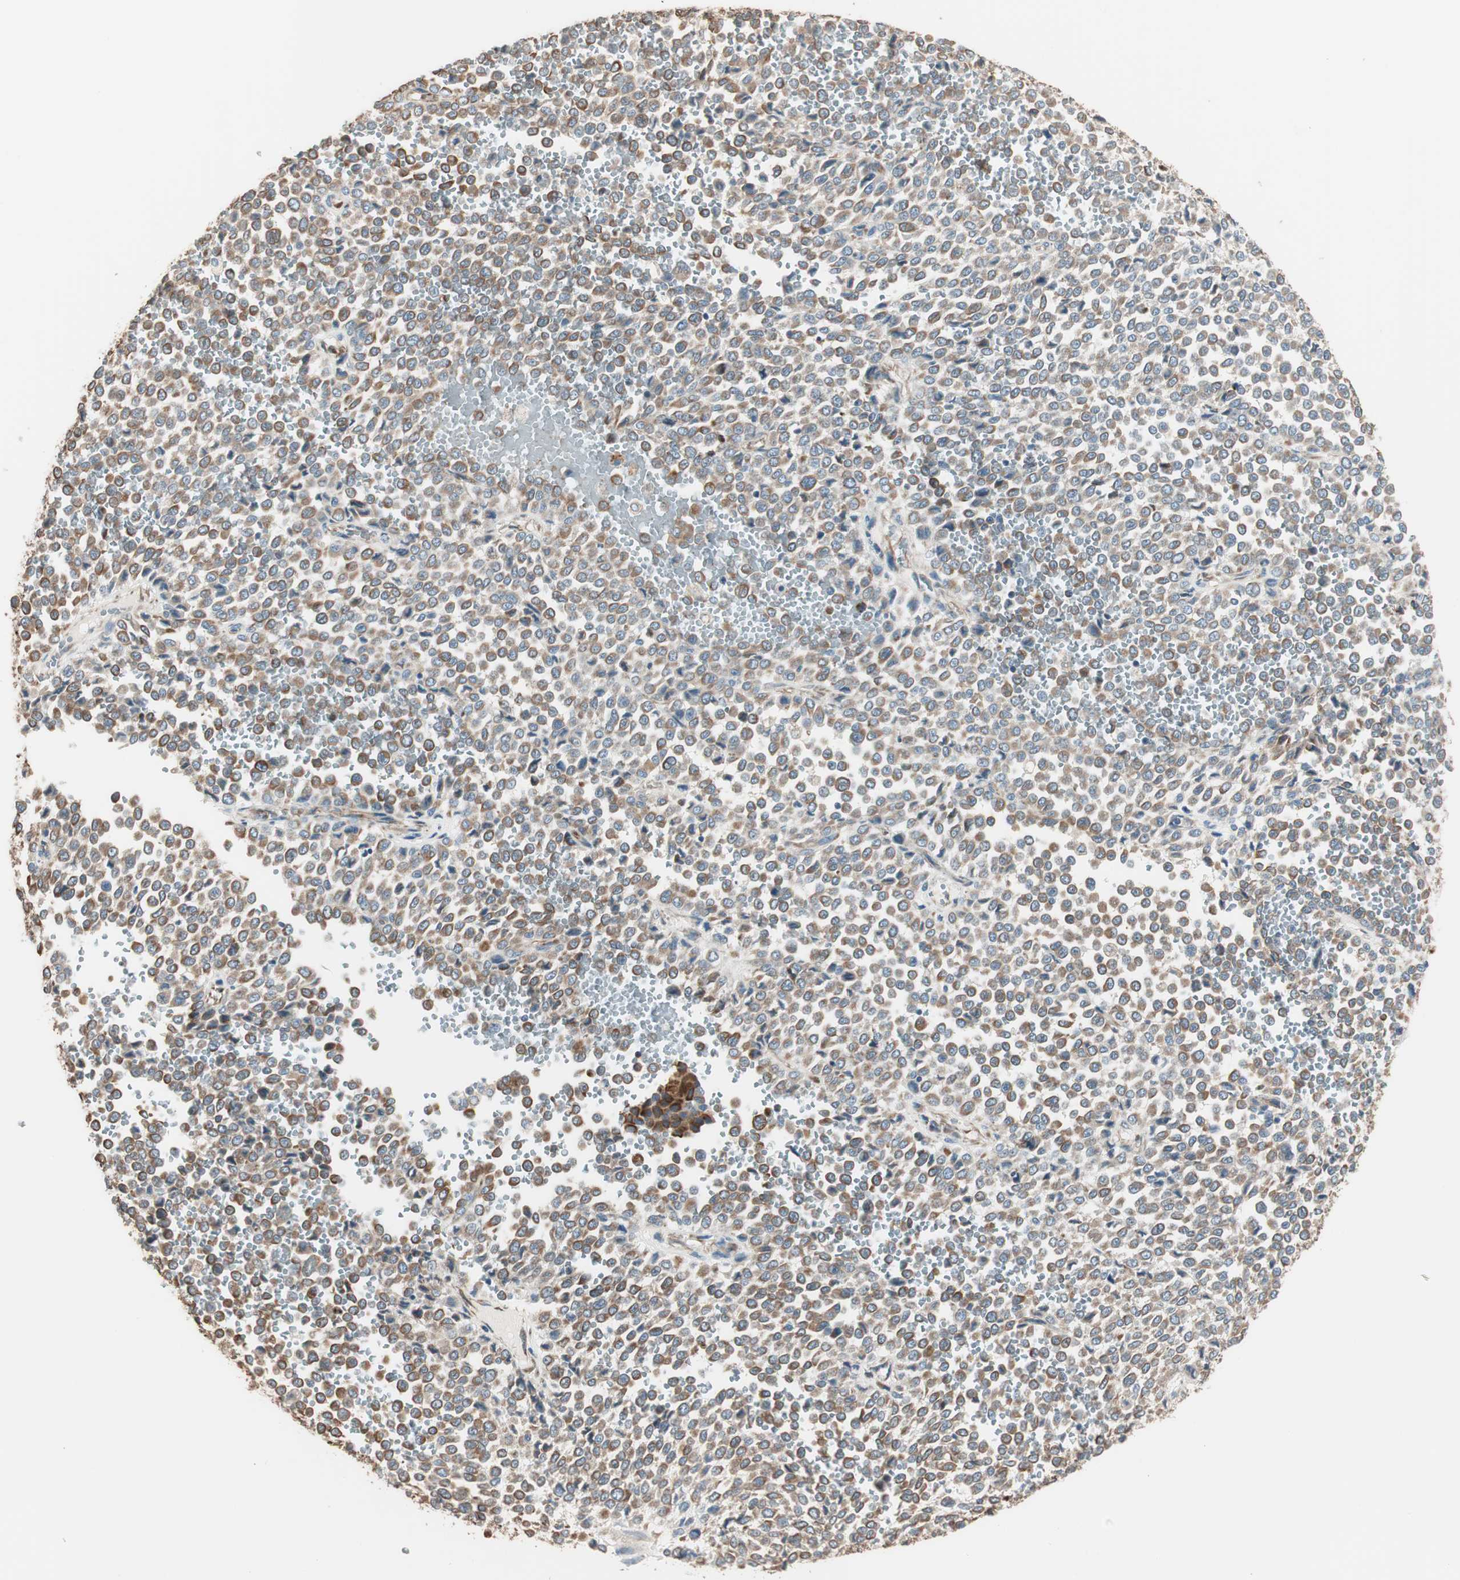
{"staining": {"intensity": "weak", "quantity": ">75%", "location": "cytoplasmic/membranous"}, "tissue": "melanoma", "cell_type": "Tumor cells", "image_type": "cancer", "snomed": [{"axis": "morphology", "description": "Malignant melanoma, Metastatic site"}, {"axis": "topography", "description": "Pancreas"}], "caption": "Immunohistochemical staining of human malignant melanoma (metastatic site) shows weak cytoplasmic/membranous protein staining in about >75% of tumor cells. The protein is stained brown, and the nuclei are stained in blue (DAB (3,3'-diaminobenzidine) IHC with brightfield microscopy, high magnification).", "gene": "SRCIN1", "patient": {"sex": "female", "age": 30}}